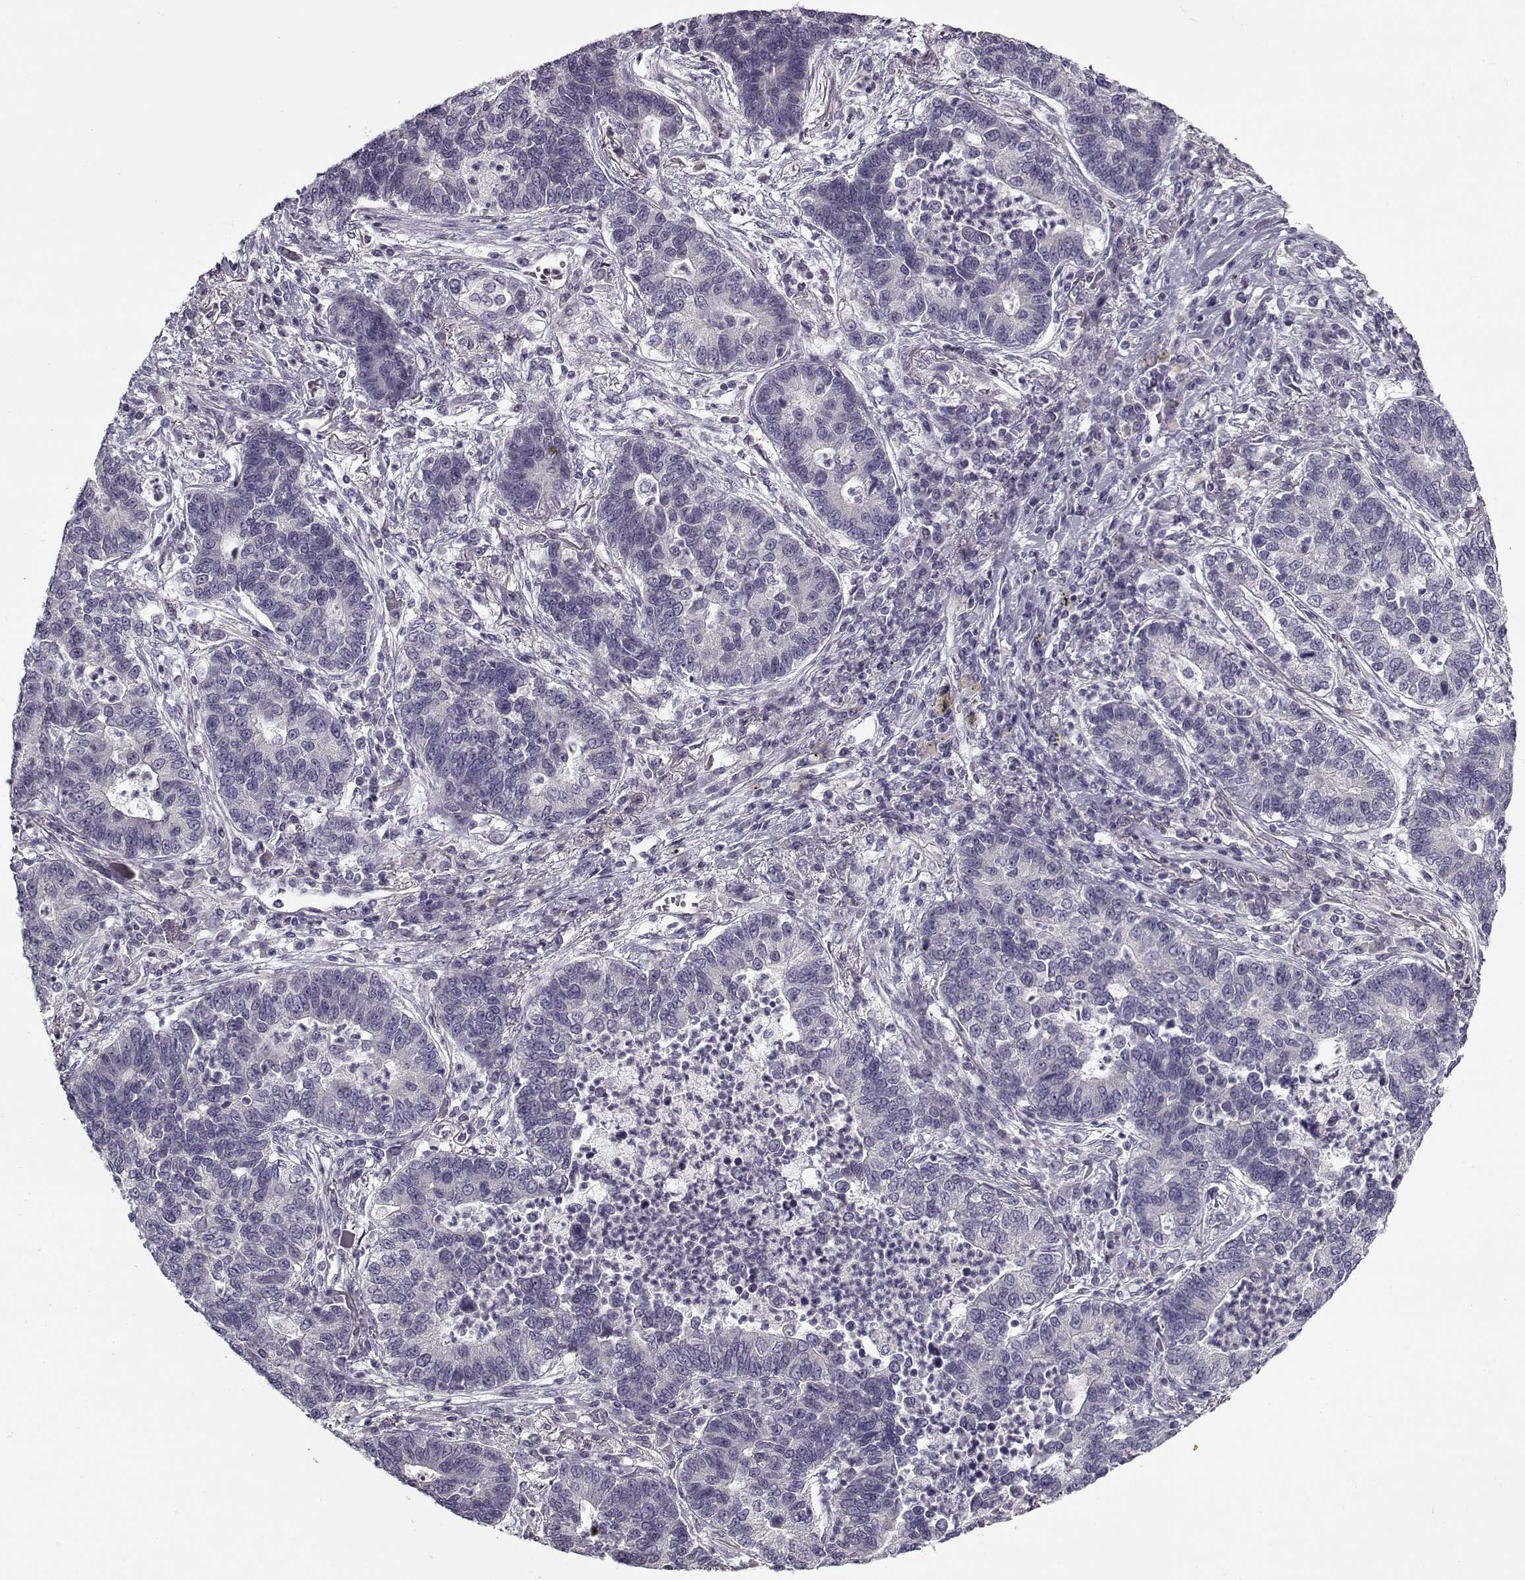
{"staining": {"intensity": "negative", "quantity": "none", "location": "none"}, "tissue": "lung cancer", "cell_type": "Tumor cells", "image_type": "cancer", "snomed": [{"axis": "morphology", "description": "Adenocarcinoma, NOS"}, {"axis": "topography", "description": "Lung"}], "caption": "An immunohistochemistry (IHC) micrograph of lung cancer (adenocarcinoma) is shown. There is no staining in tumor cells of lung cancer (adenocarcinoma).", "gene": "PNMT", "patient": {"sex": "female", "age": 57}}